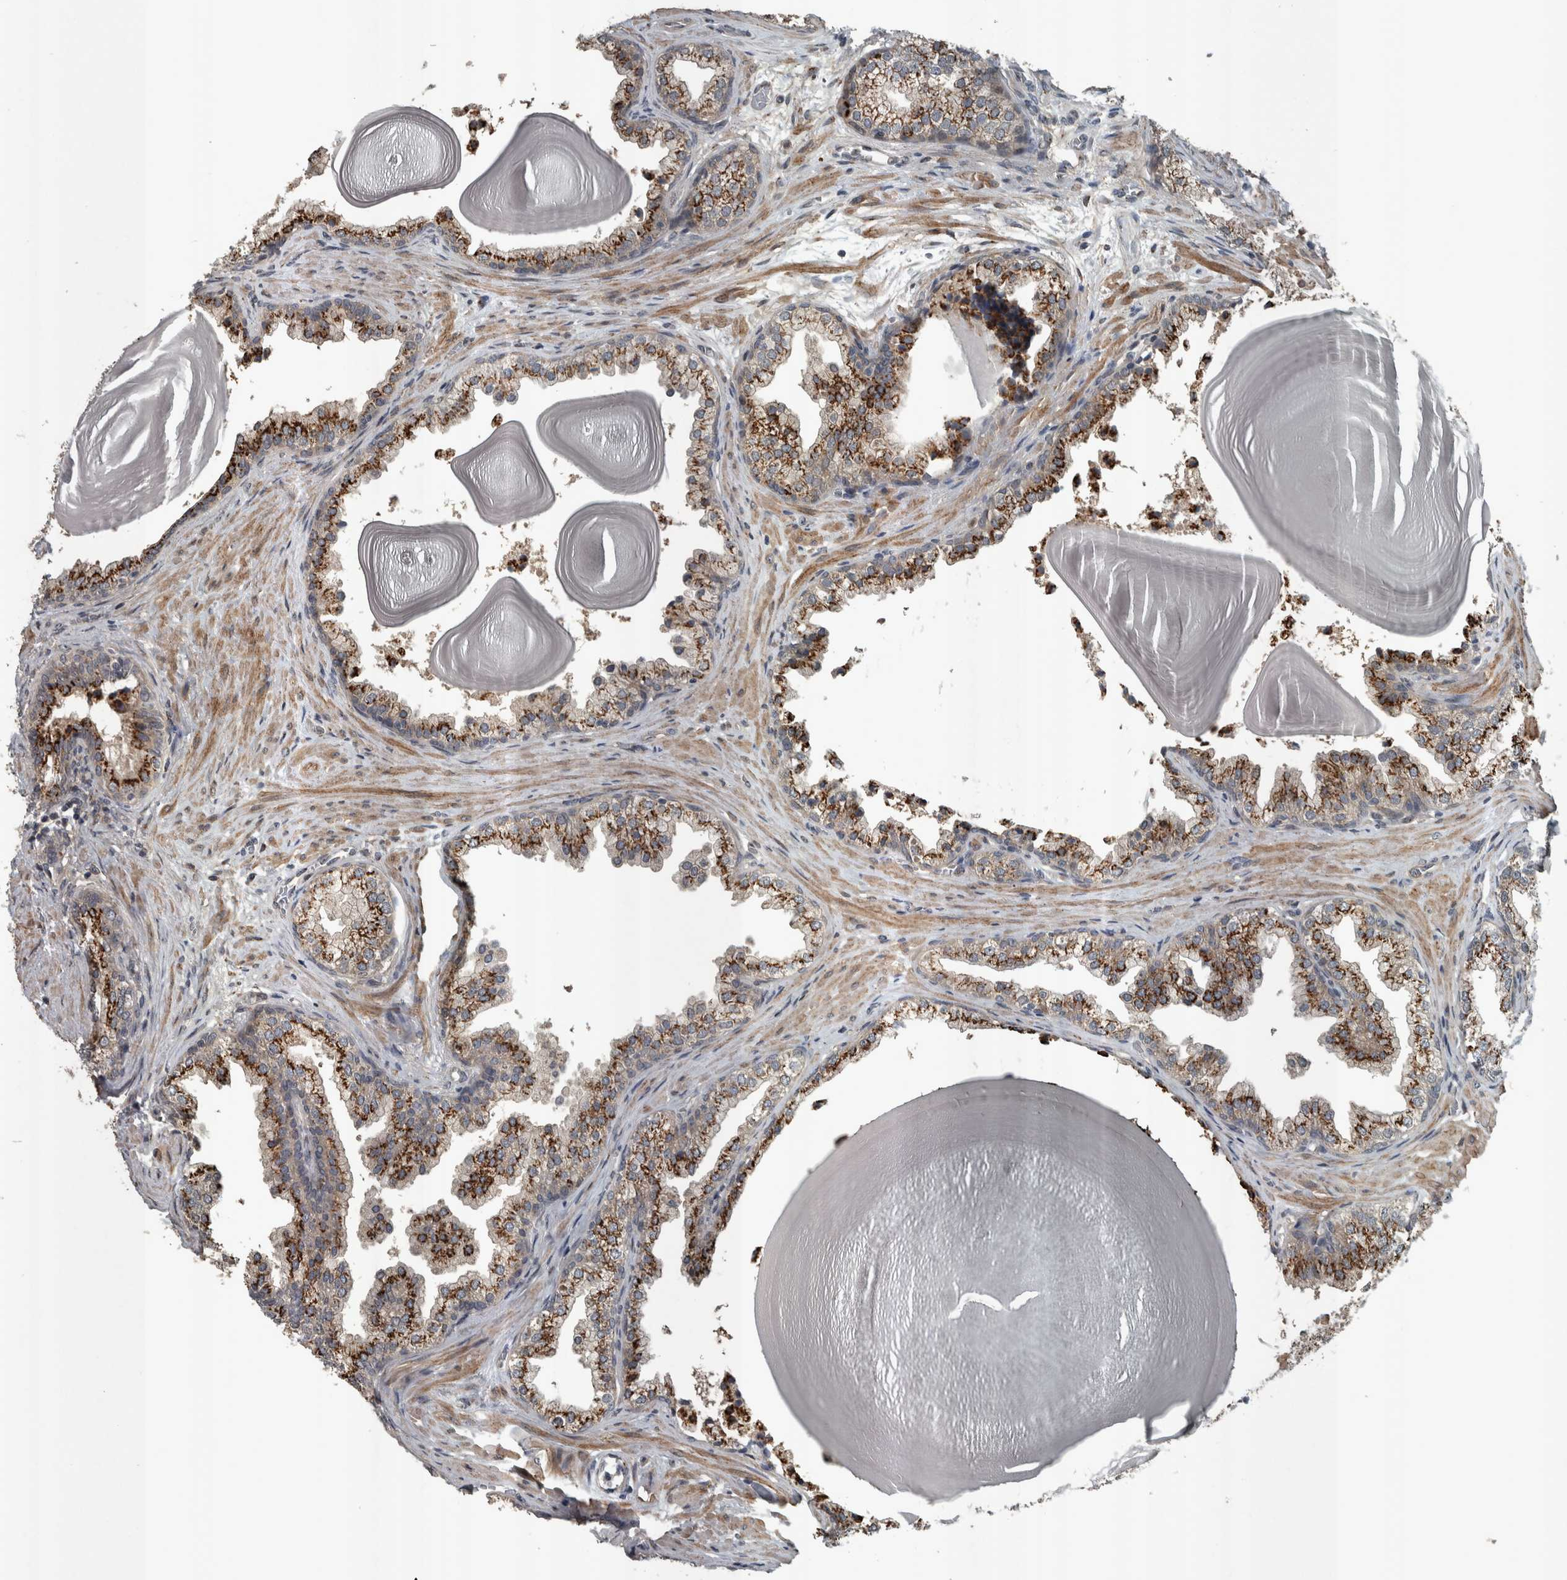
{"staining": {"intensity": "strong", "quantity": ">75%", "location": "cytoplasmic/membranous"}, "tissue": "prostate", "cell_type": "Glandular cells", "image_type": "normal", "snomed": [{"axis": "morphology", "description": "Normal tissue, NOS"}, {"axis": "topography", "description": "Prostate"}], "caption": "Immunohistochemical staining of benign prostate demonstrates >75% levels of strong cytoplasmic/membranous protein expression in approximately >75% of glandular cells. The staining was performed using DAB (3,3'-diaminobenzidine) to visualize the protein expression in brown, while the nuclei were stained in blue with hematoxylin (Magnification: 20x).", "gene": "ZNF345", "patient": {"sex": "male", "age": 48}}